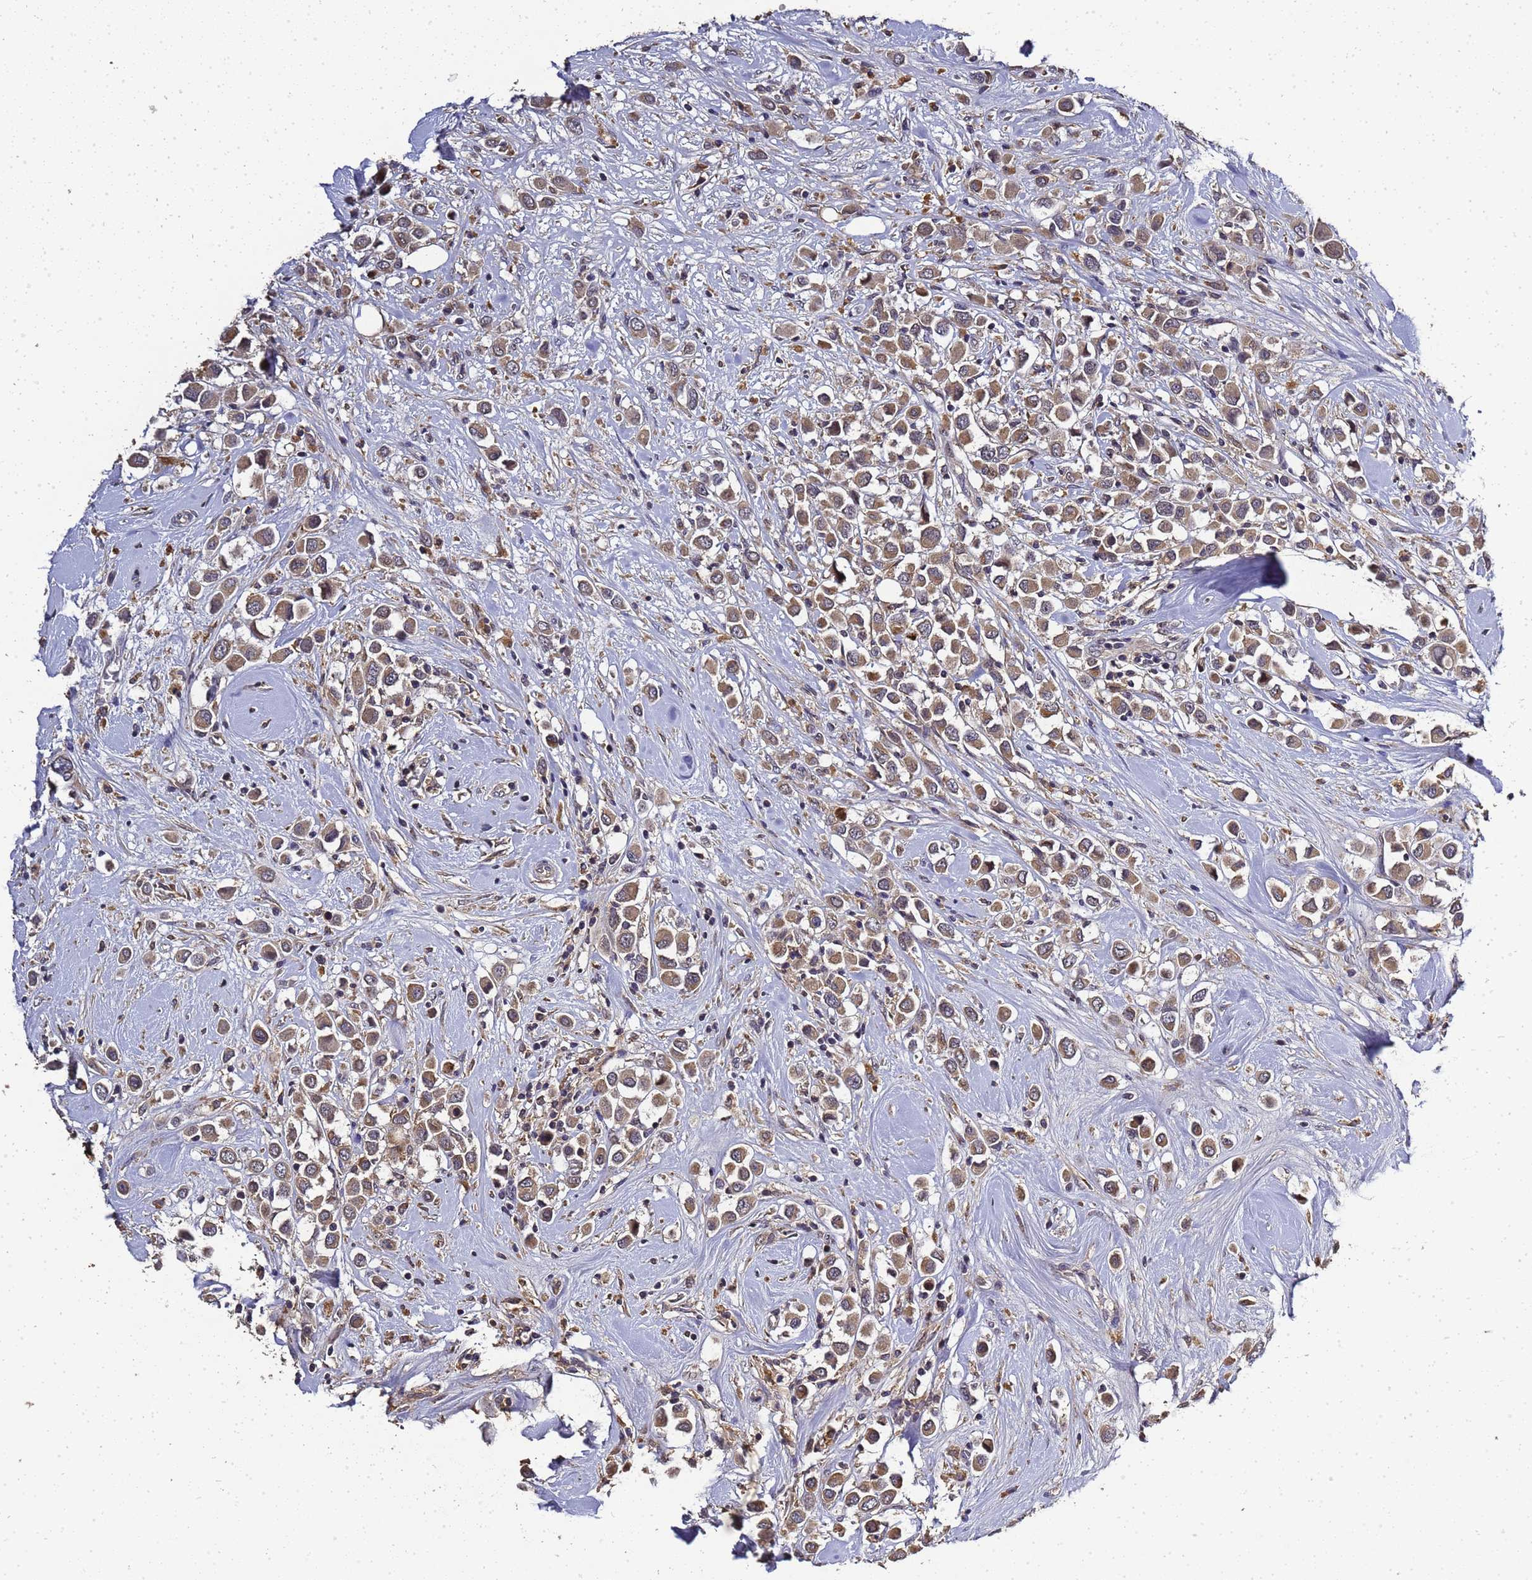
{"staining": {"intensity": "moderate", "quantity": ">75%", "location": "cytoplasmic/membranous"}, "tissue": "breast cancer", "cell_type": "Tumor cells", "image_type": "cancer", "snomed": [{"axis": "morphology", "description": "Duct carcinoma"}, {"axis": "topography", "description": "Breast"}], "caption": "High-magnification brightfield microscopy of breast invasive ductal carcinoma stained with DAB (3,3'-diaminobenzidine) (brown) and counterstained with hematoxylin (blue). tumor cells exhibit moderate cytoplasmic/membranous positivity is present in about>75% of cells.", "gene": "LGI4", "patient": {"sex": "female", "age": 61}}